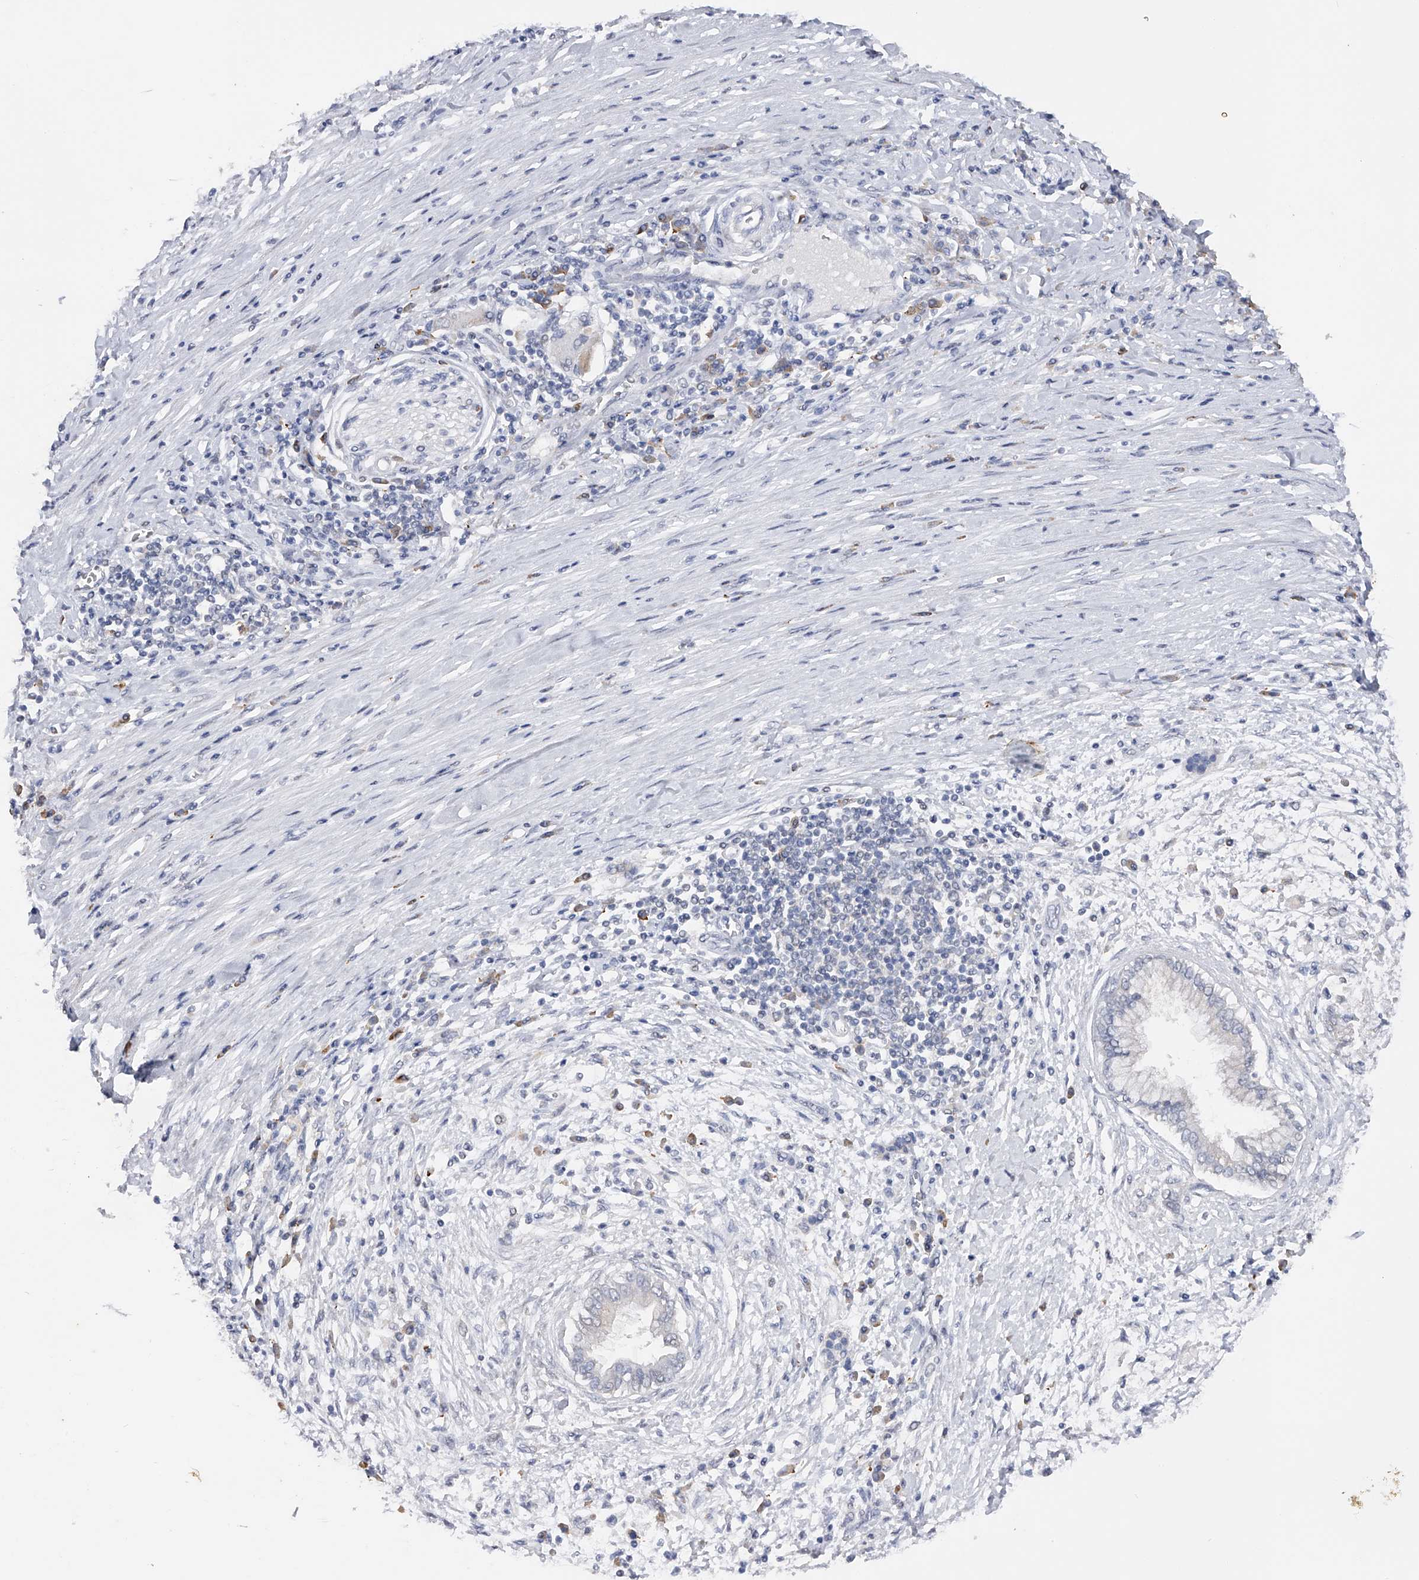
{"staining": {"intensity": "negative", "quantity": "none", "location": "none"}, "tissue": "pancreatic cancer", "cell_type": "Tumor cells", "image_type": "cancer", "snomed": [{"axis": "morphology", "description": "Adenocarcinoma, NOS"}, {"axis": "topography", "description": "Pancreas"}], "caption": "Immunohistochemistry (IHC) histopathology image of neoplastic tissue: human adenocarcinoma (pancreatic) stained with DAB (3,3'-diaminobenzidine) displays no significant protein staining in tumor cells.", "gene": "RWDD2A", "patient": {"sex": "male", "age": 58}}